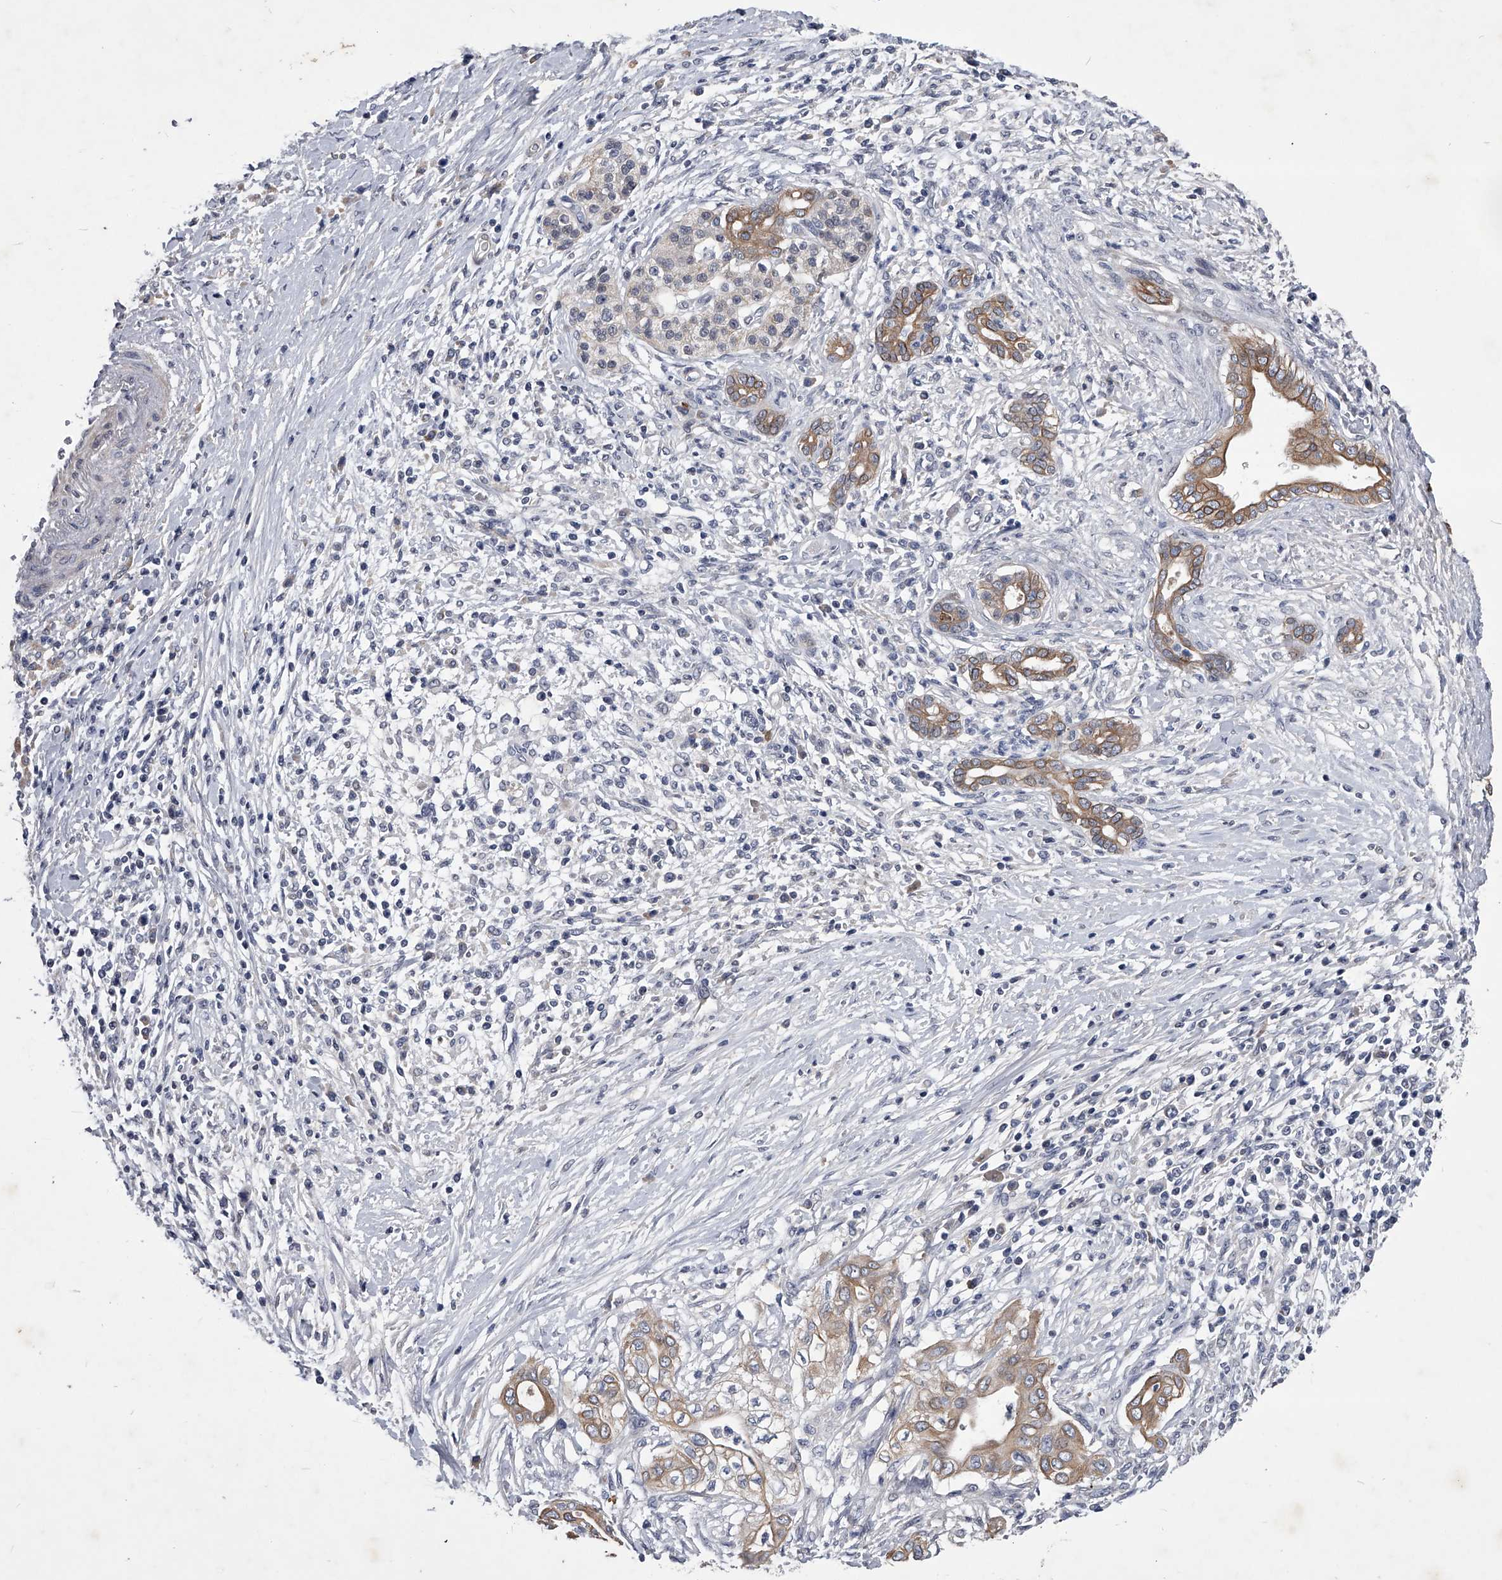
{"staining": {"intensity": "moderate", "quantity": ">75%", "location": "cytoplasmic/membranous"}, "tissue": "pancreatic cancer", "cell_type": "Tumor cells", "image_type": "cancer", "snomed": [{"axis": "morphology", "description": "Adenocarcinoma, NOS"}, {"axis": "topography", "description": "Pancreas"}], "caption": "Approximately >75% of tumor cells in pancreatic cancer (adenocarcinoma) reveal moderate cytoplasmic/membranous protein positivity as visualized by brown immunohistochemical staining.", "gene": "ZNF76", "patient": {"sex": "male", "age": 58}}